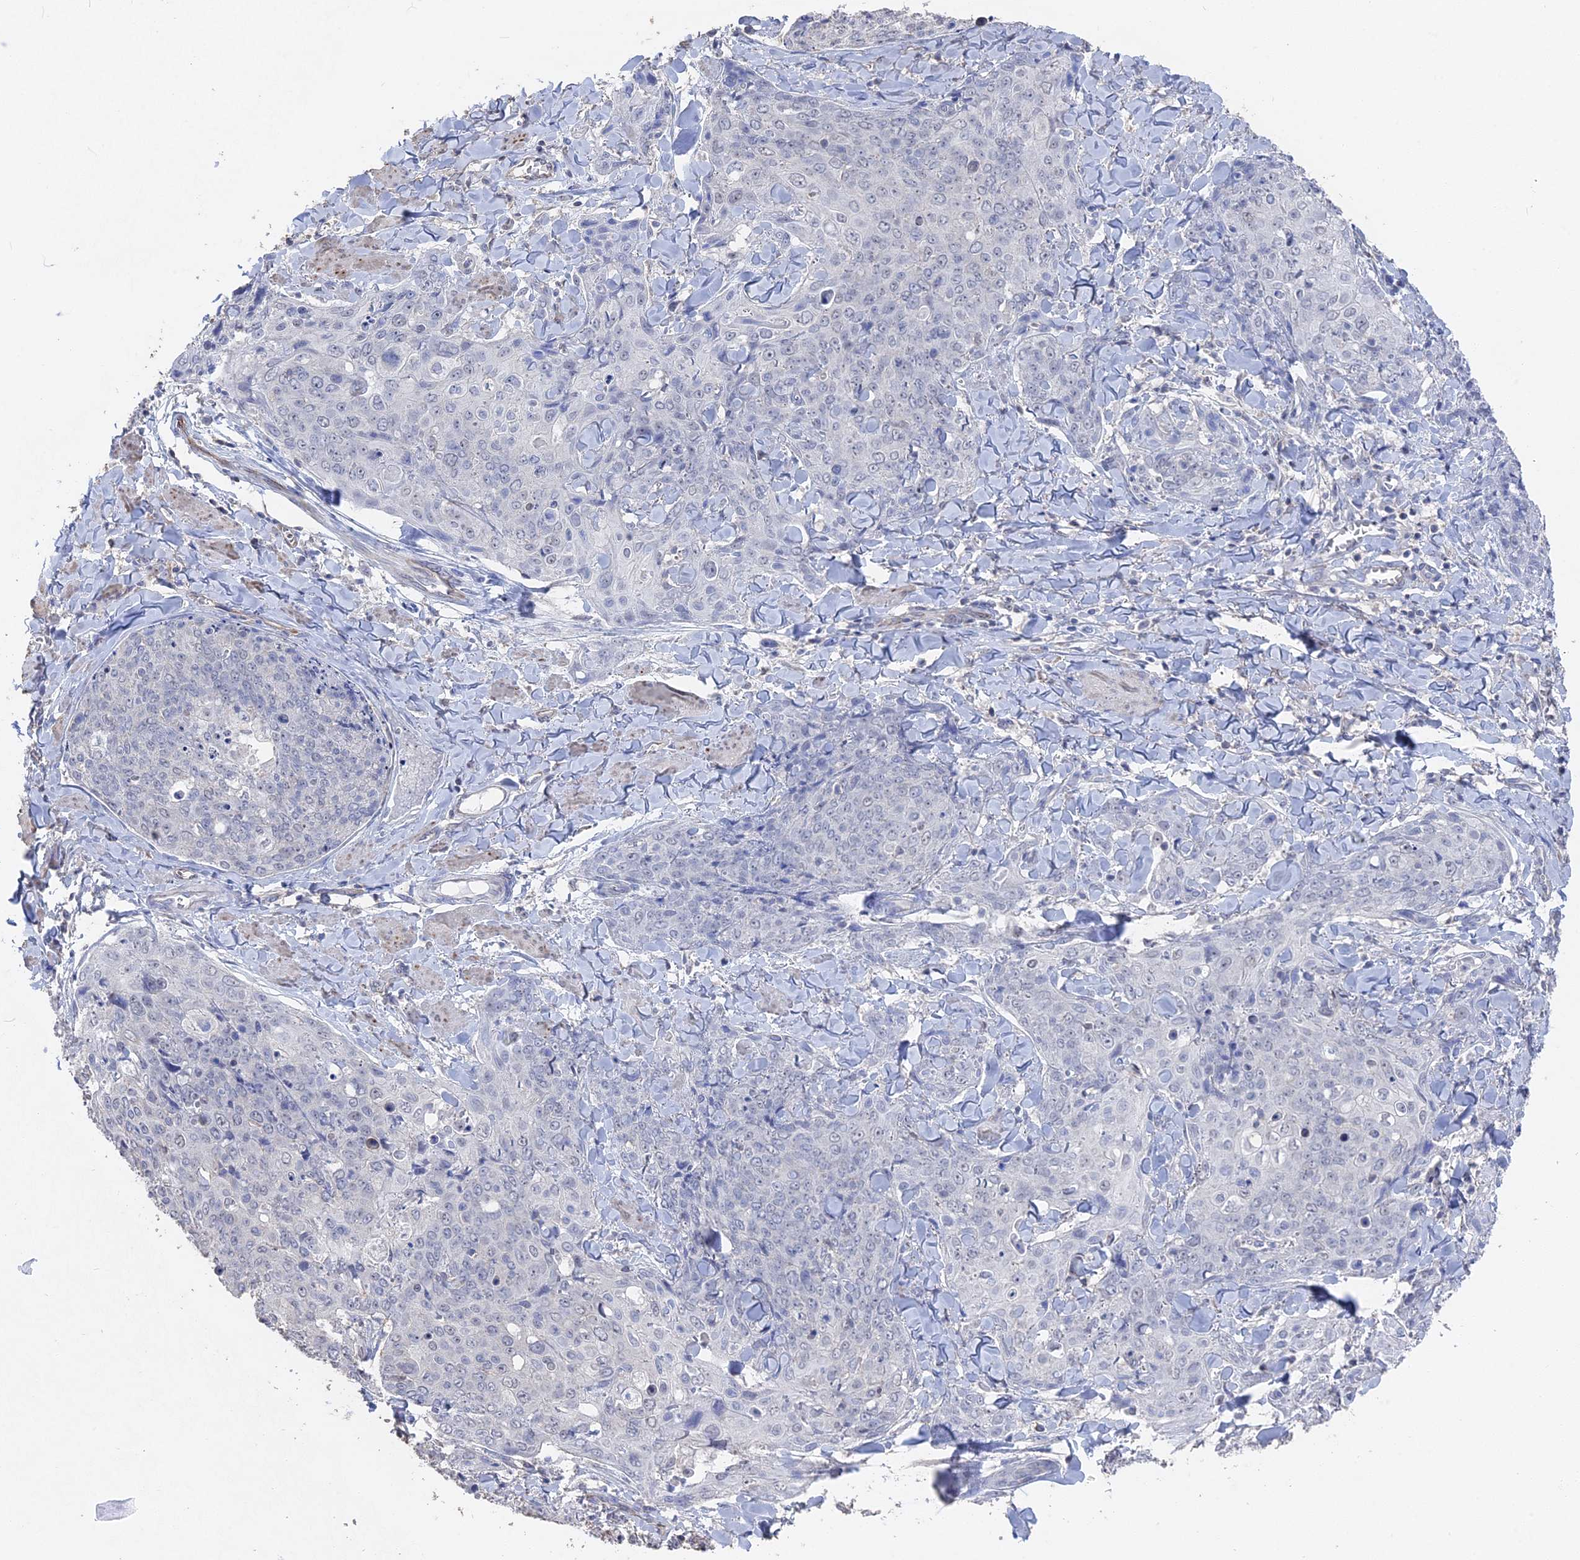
{"staining": {"intensity": "negative", "quantity": "none", "location": "none"}, "tissue": "skin cancer", "cell_type": "Tumor cells", "image_type": "cancer", "snomed": [{"axis": "morphology", "description": "Squamous cell carcinoma, NOS"}, {"axis": "topography", "description": "Skin"}, {"axis": "topography", "description": "Vulva"}], "caption": "IHC micrograph of human skin cancer (squamous cell carcinoma) stained for a protein (brown), which displays no expression in tumor cells.", "gene": "SEMG2", "patient": {"sex": "female", "age": 85}}